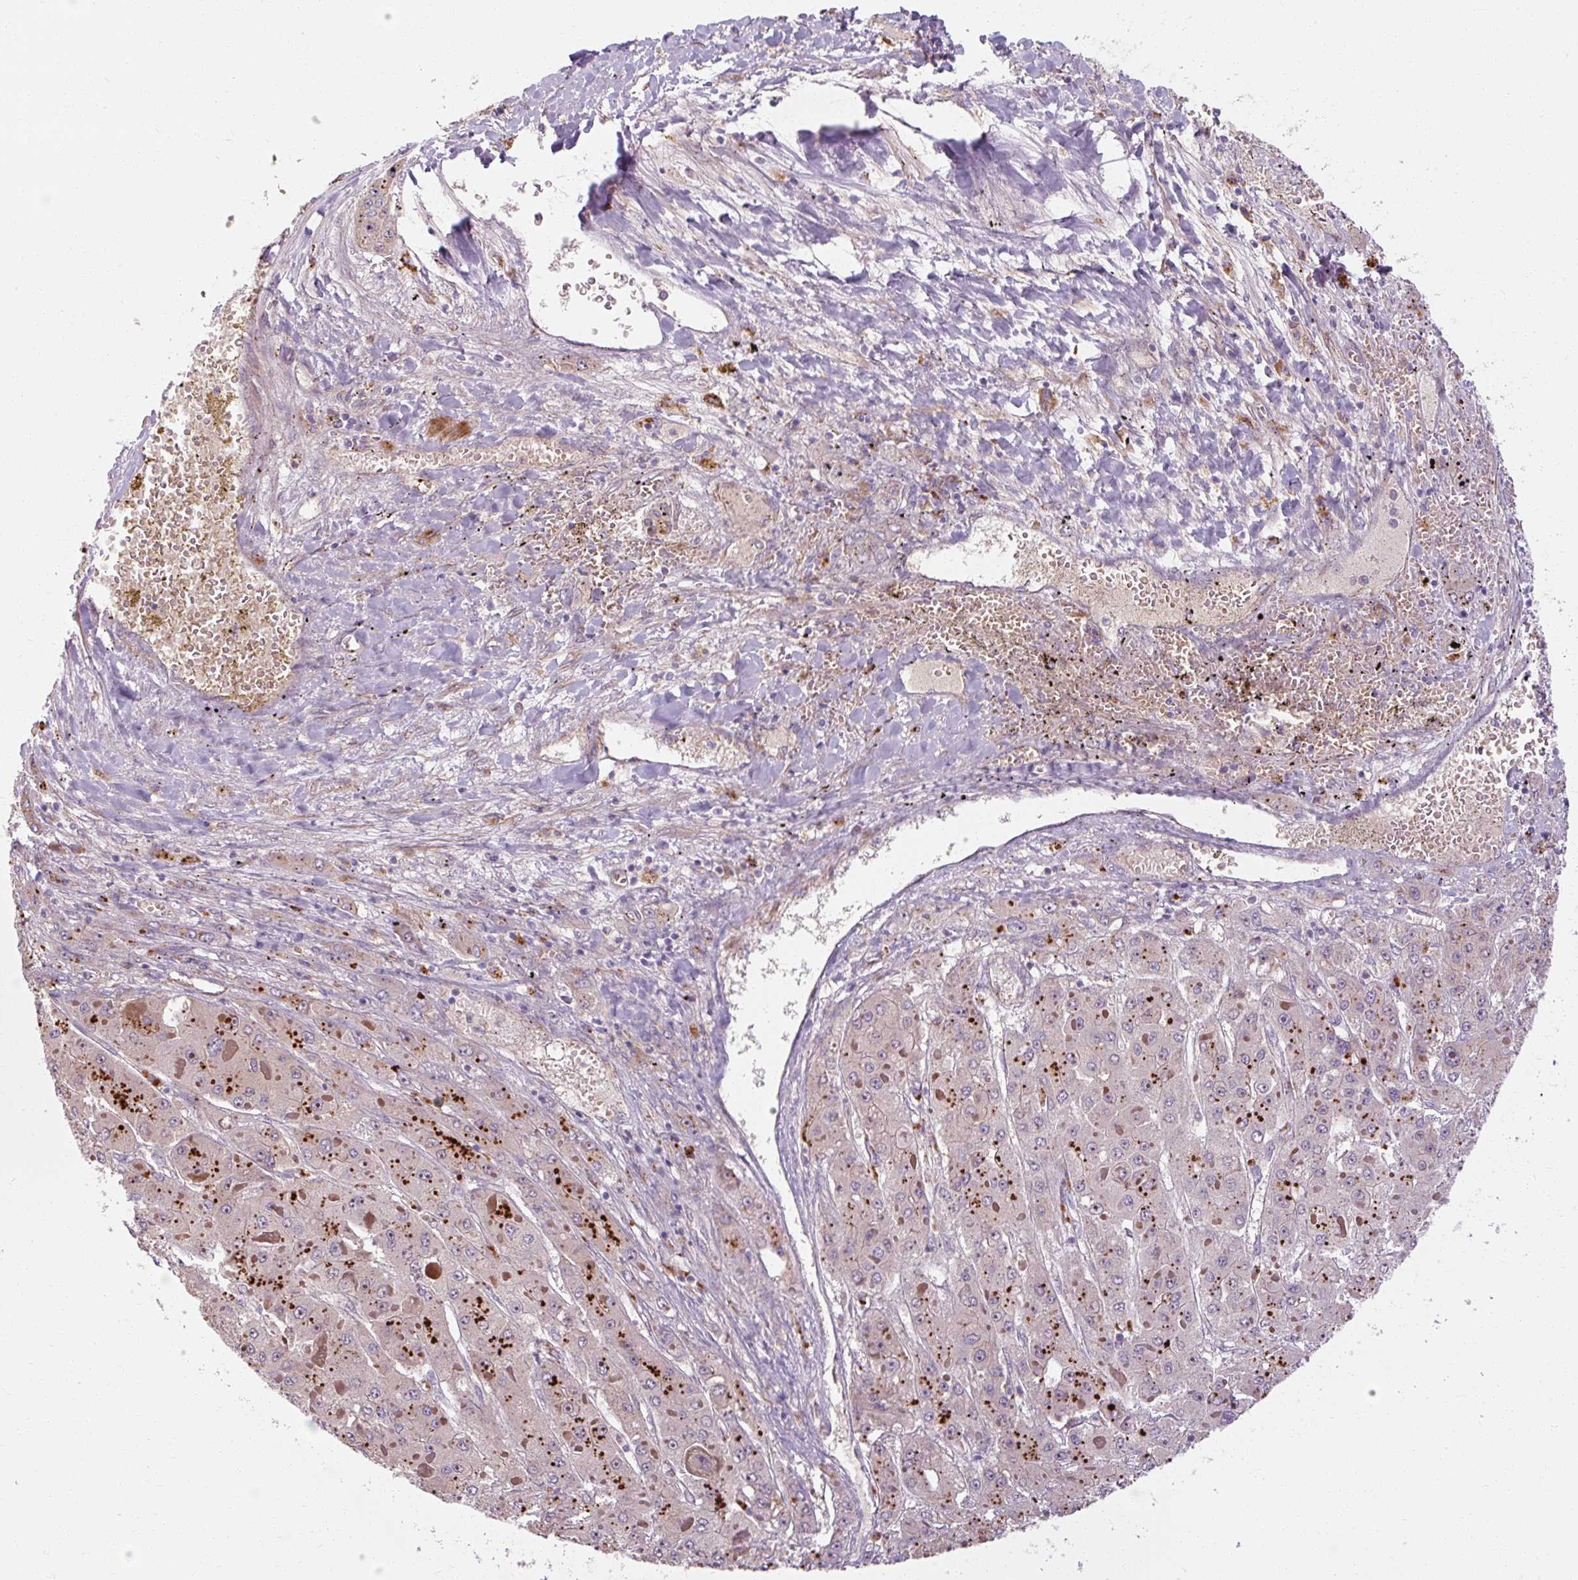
{"staining": {"intensity": "moderate", "quantity": "<25%", "location": "cytoplasmic/membranous"}, "tissue": "liver cancer", "cell_type": "Tumor cells", "image_type": "cancer", "snomed": [{"axis": "morphology", "description": "Carcinoma, Hepatocellular, NOS"}, {"axis": "topography", "description": "Liver"}], "caption": "This is an image of immunohistochemistry (IHC) staining of liver hepatocellular carcinoma, which shows moderate staining in the cytoplasmic/membranous of tumor cells.", "gene": "TBC1D4", "patient": {"sex": "female", "age": 73}}